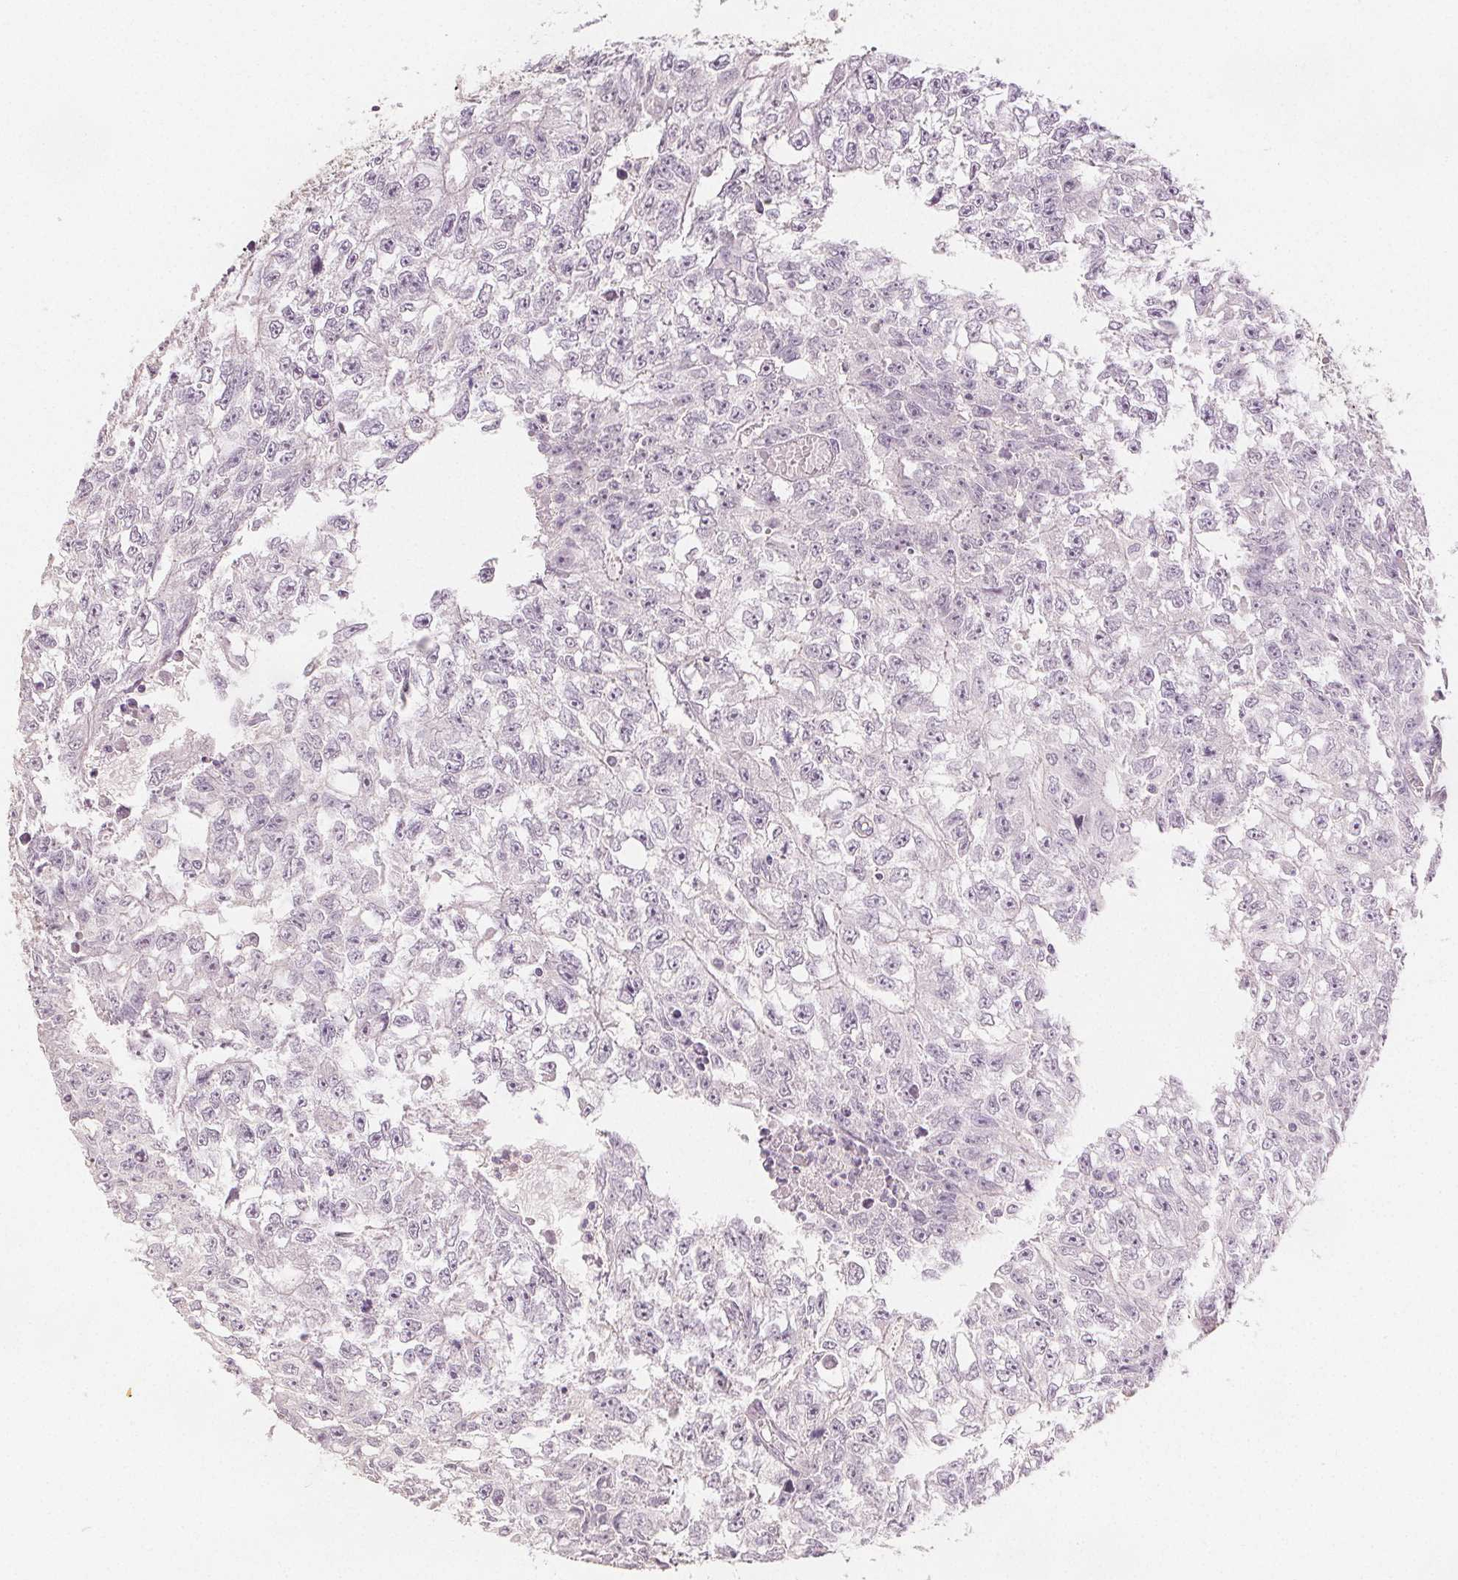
{"staining": {"intensity": "negative", "quantity": "none", "location": "none"}, "tissue": "testis cancer", "cell_type": "Tumor cells", "image_type": "cancer", "snomed": [{"axis": "morphology", "description": "Carcinoma, Embryonal, NOS"}, {"axis": "morphology", "description": "Teratoma, malignant, NOS"}, {"axis": "topography", "description": "Testis"}], "caption": "The image demonstrates no significant positivity in tumor cells of embryonal carcinoma (testis).", "gene": "SCGN", "patient": {"sex": "male", "age": 24}}